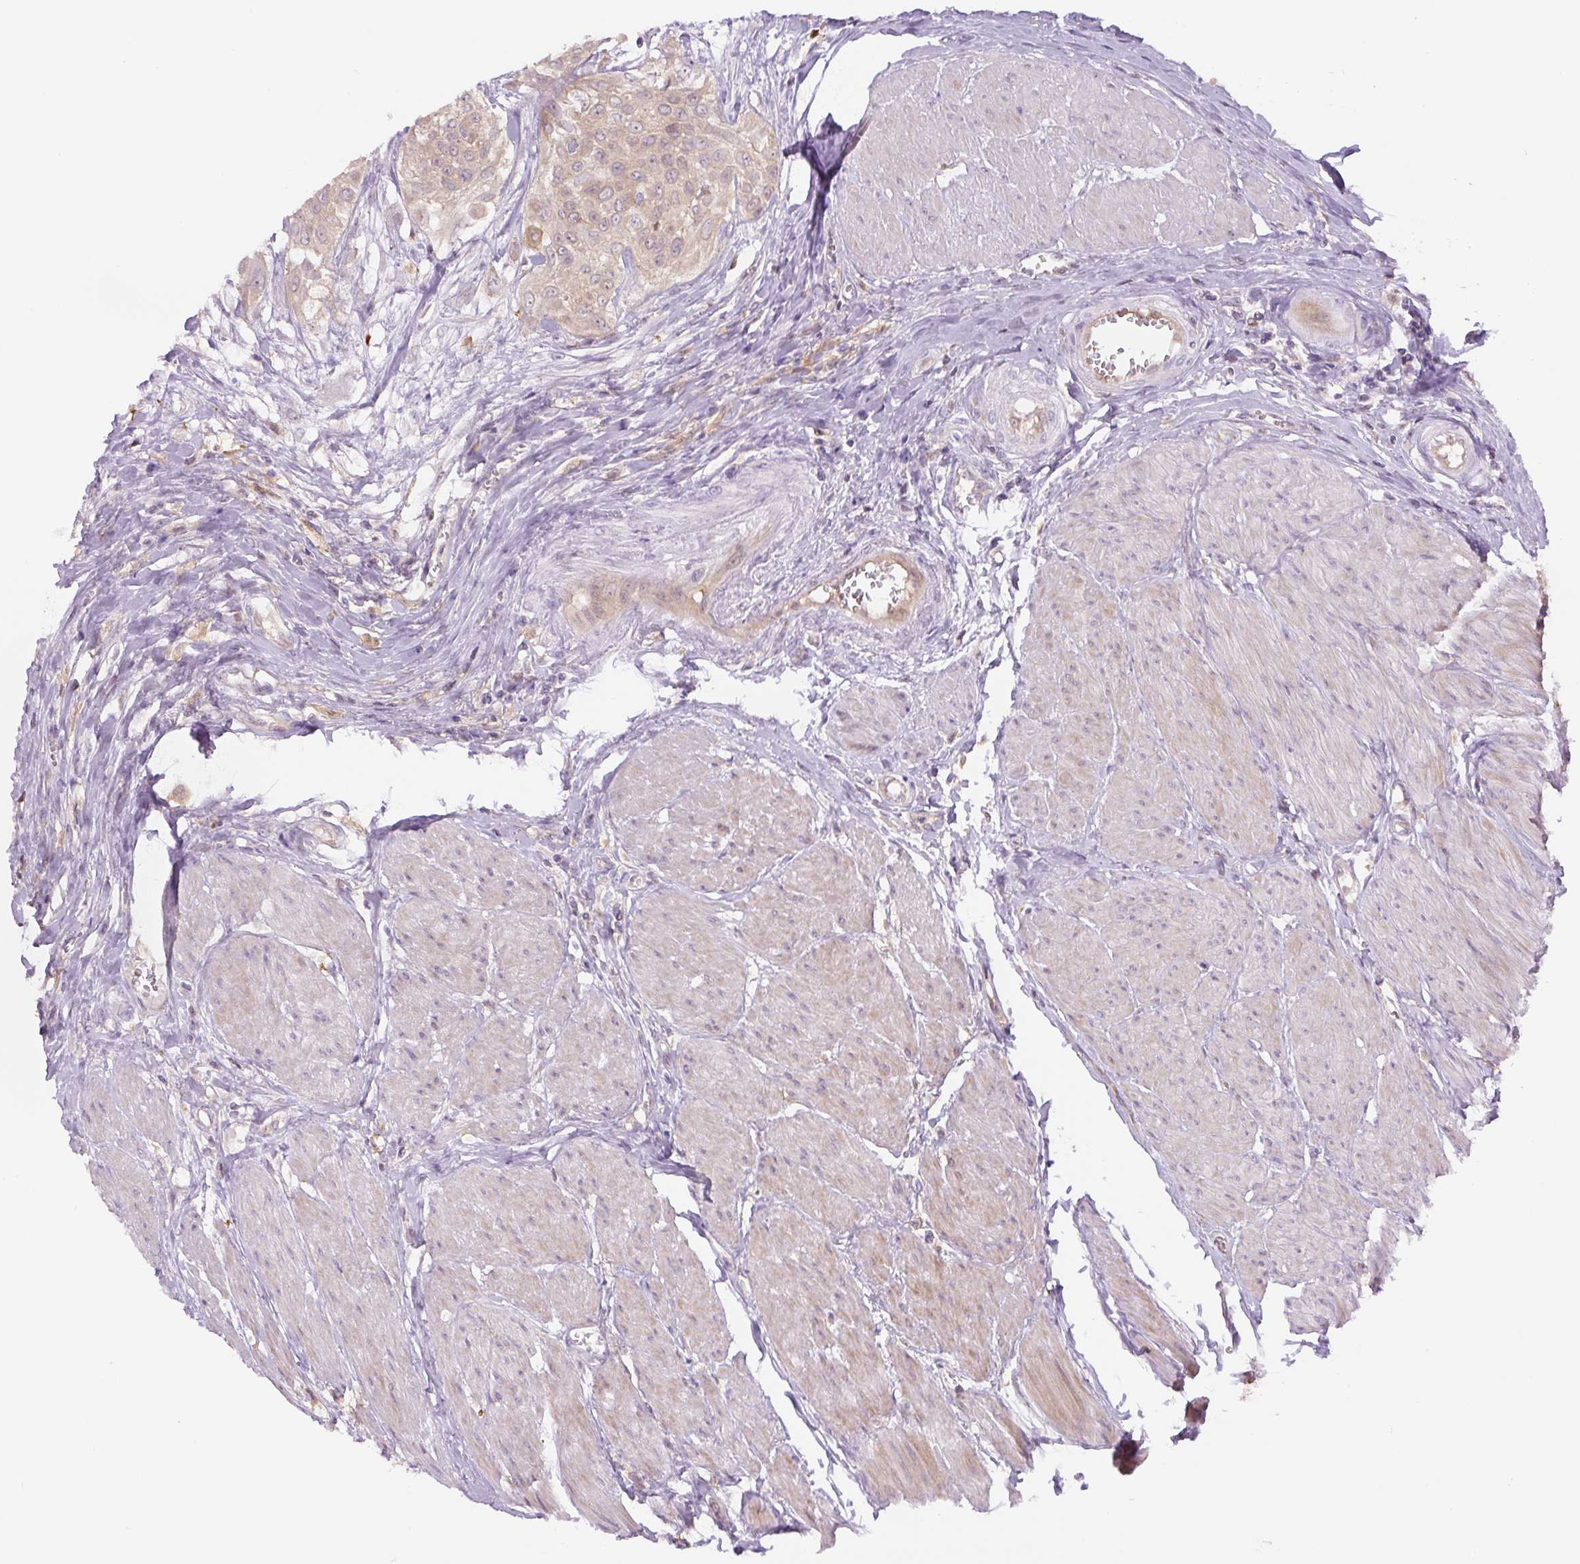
{"staining": {"intensity": "weak", "quantity": "25%-75%", "location": "cytoplasmic/membranous"}, "tissue": "urothelial cancer", "cell_type": "Tumor cells", "image_type": "cancer", "snomed": [{"axis": "morphology", "description": "Urothelial carcinoma, High grade"}, {"axis": "topography", "description": "Urinary bladder"}], "caption": "Protein analysis of urothelial cancer tissue demonstrates weak cytoplasmic/membranous staining in approximately 25%-75% of tumor cells. Using DAB (brown) and hematoxylin (blue) stains, captured at high magnification using brightfield microscopy.", "gene": "SPSB2", "patient": {"sex": "male", "age": 57}}